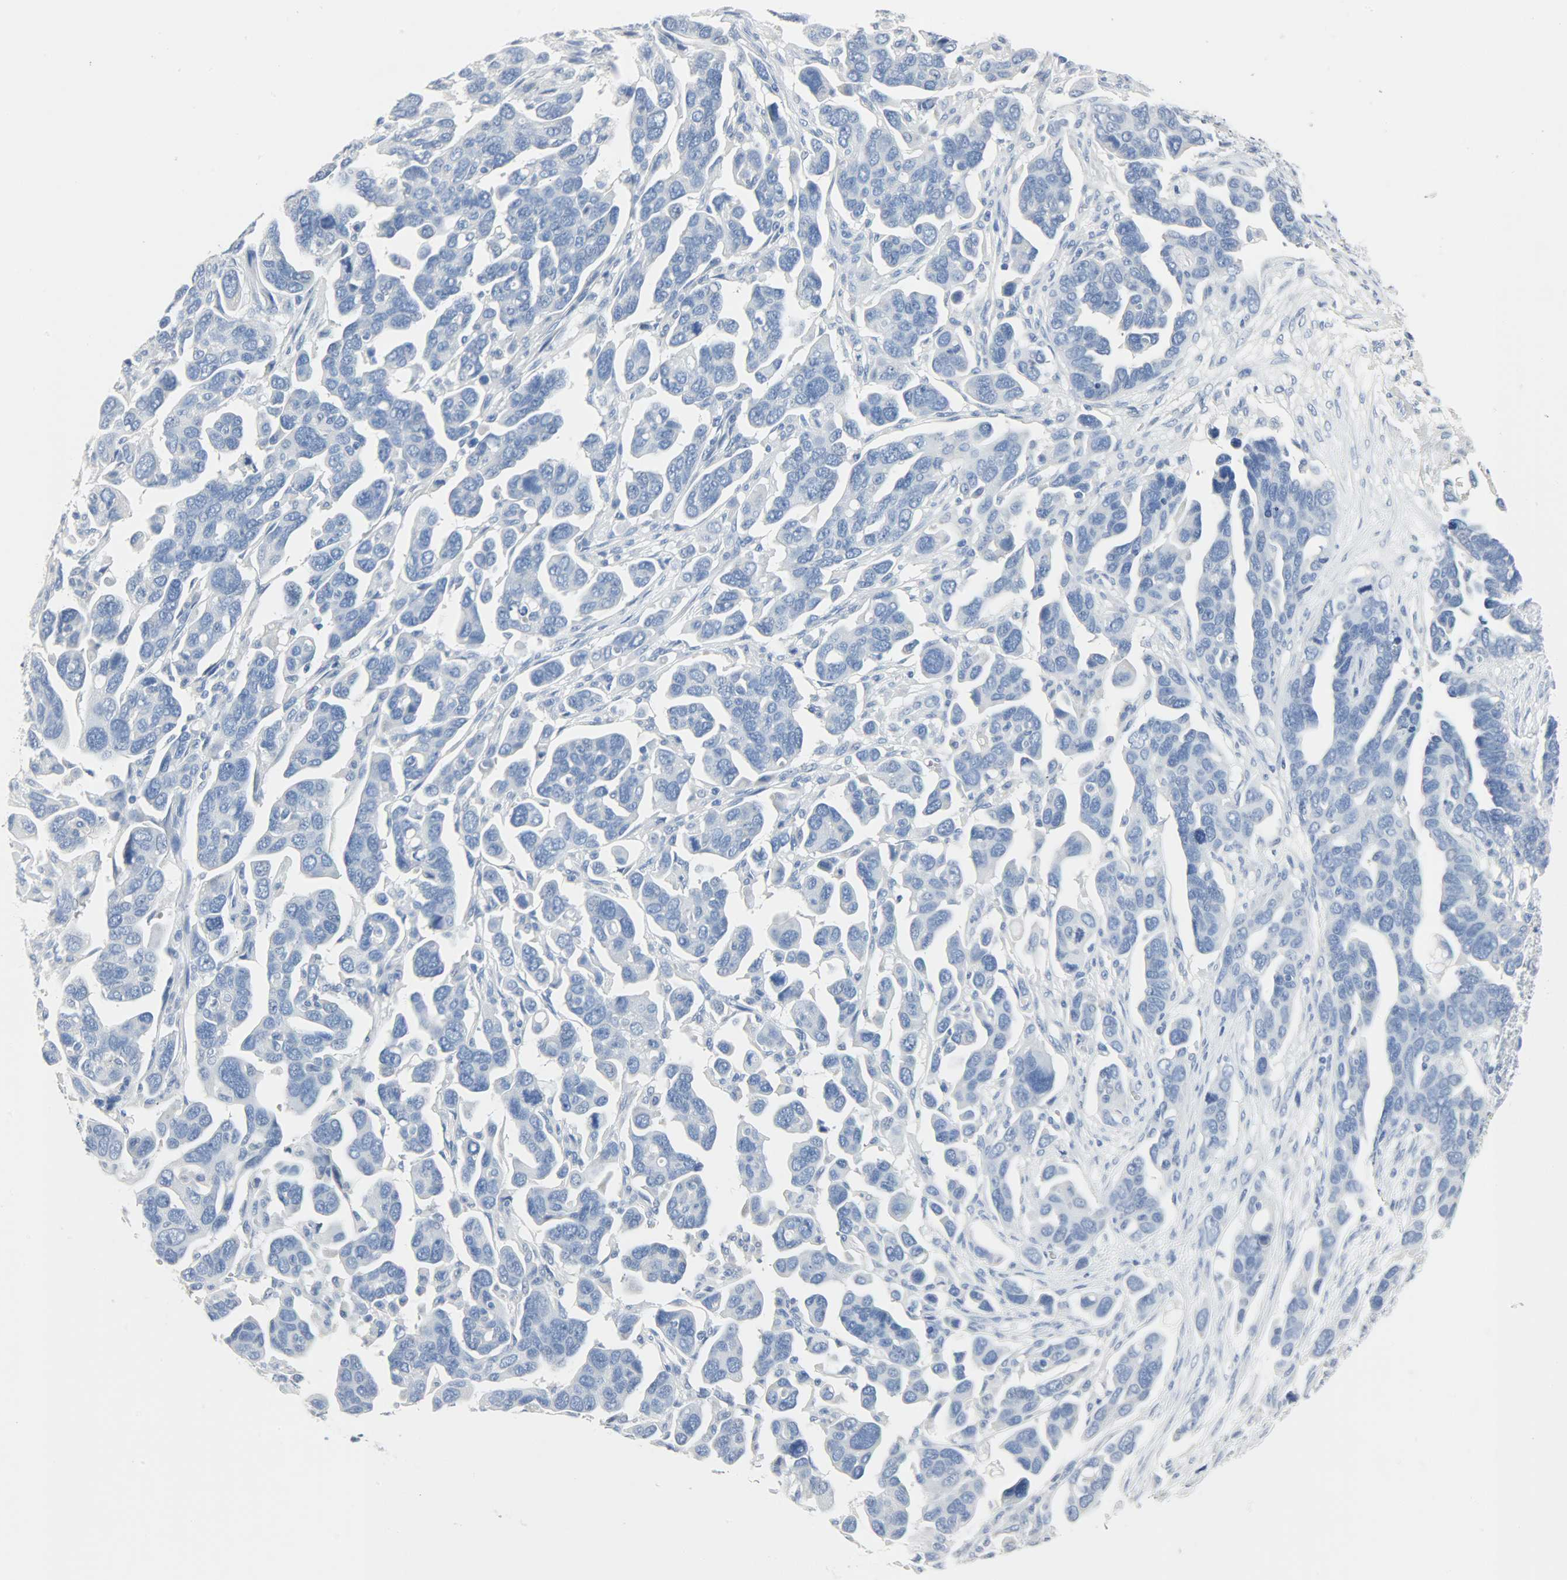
{"staining": {"intensity": "negative", "quantity": "none", "location": "none"}, "tissue": "ovarian cancer", "cell_type": "Tumor cells", "image_type": "cancer", "snomed": [{"axis": "morphology", "description": "Cystadenocarcinoma, serous, NOS"}, {"axis": "topography", "description": "Ovary"}], "caption": "Ovarian cancer was stained to show a protein in brown. There is no significant staining in tumor cells.", "gene": "CA3", "patient": {"sex": "female", "age": 54}}